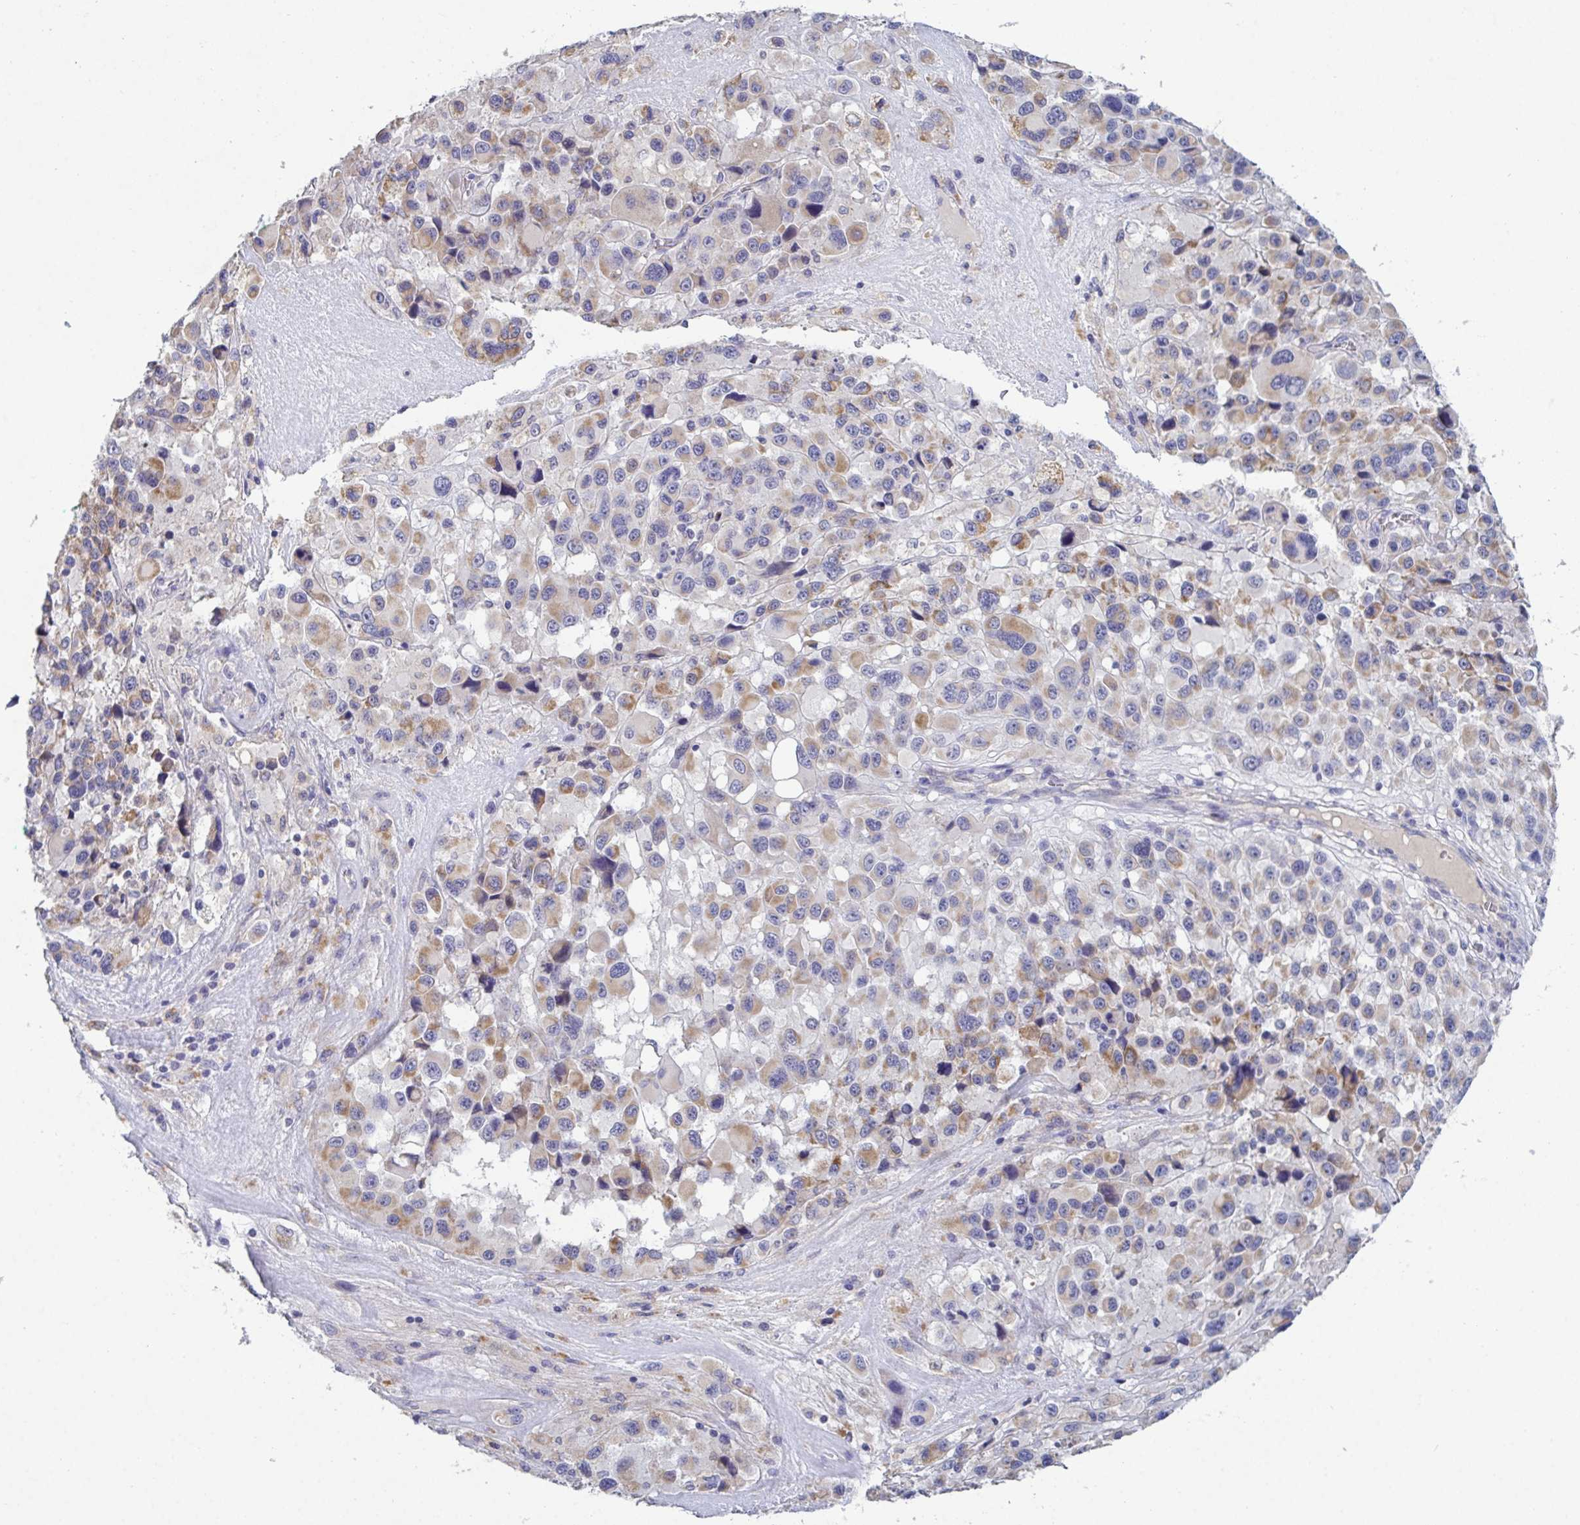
{"staining": {"intensity": "moderate", "quantity": "25%-75%", "location": "cytoplasmic/membranous"}, "tissue": "melanoma", "cell_type": "Tumor cells", "image_type": "cancer", "snomed": [{"axis": "morphology", "description": "Malignant melanoma, Metastatic site"}, {"axis": "topography", "description": "Lymph node"}], "caption": "Malignant melanoma (metastatic site) was stained to show a protein in brown. There is medium levels of moderate cytoplasmic/membranous expression in about 25%-75% of tumor cells. The staining was performed using DAB, with brown indicating positive protein expression. Nuclei are stained blue with hematoxylin.", "gene": "GALNT13", "patient": {"sex": "female", "age": 65}}